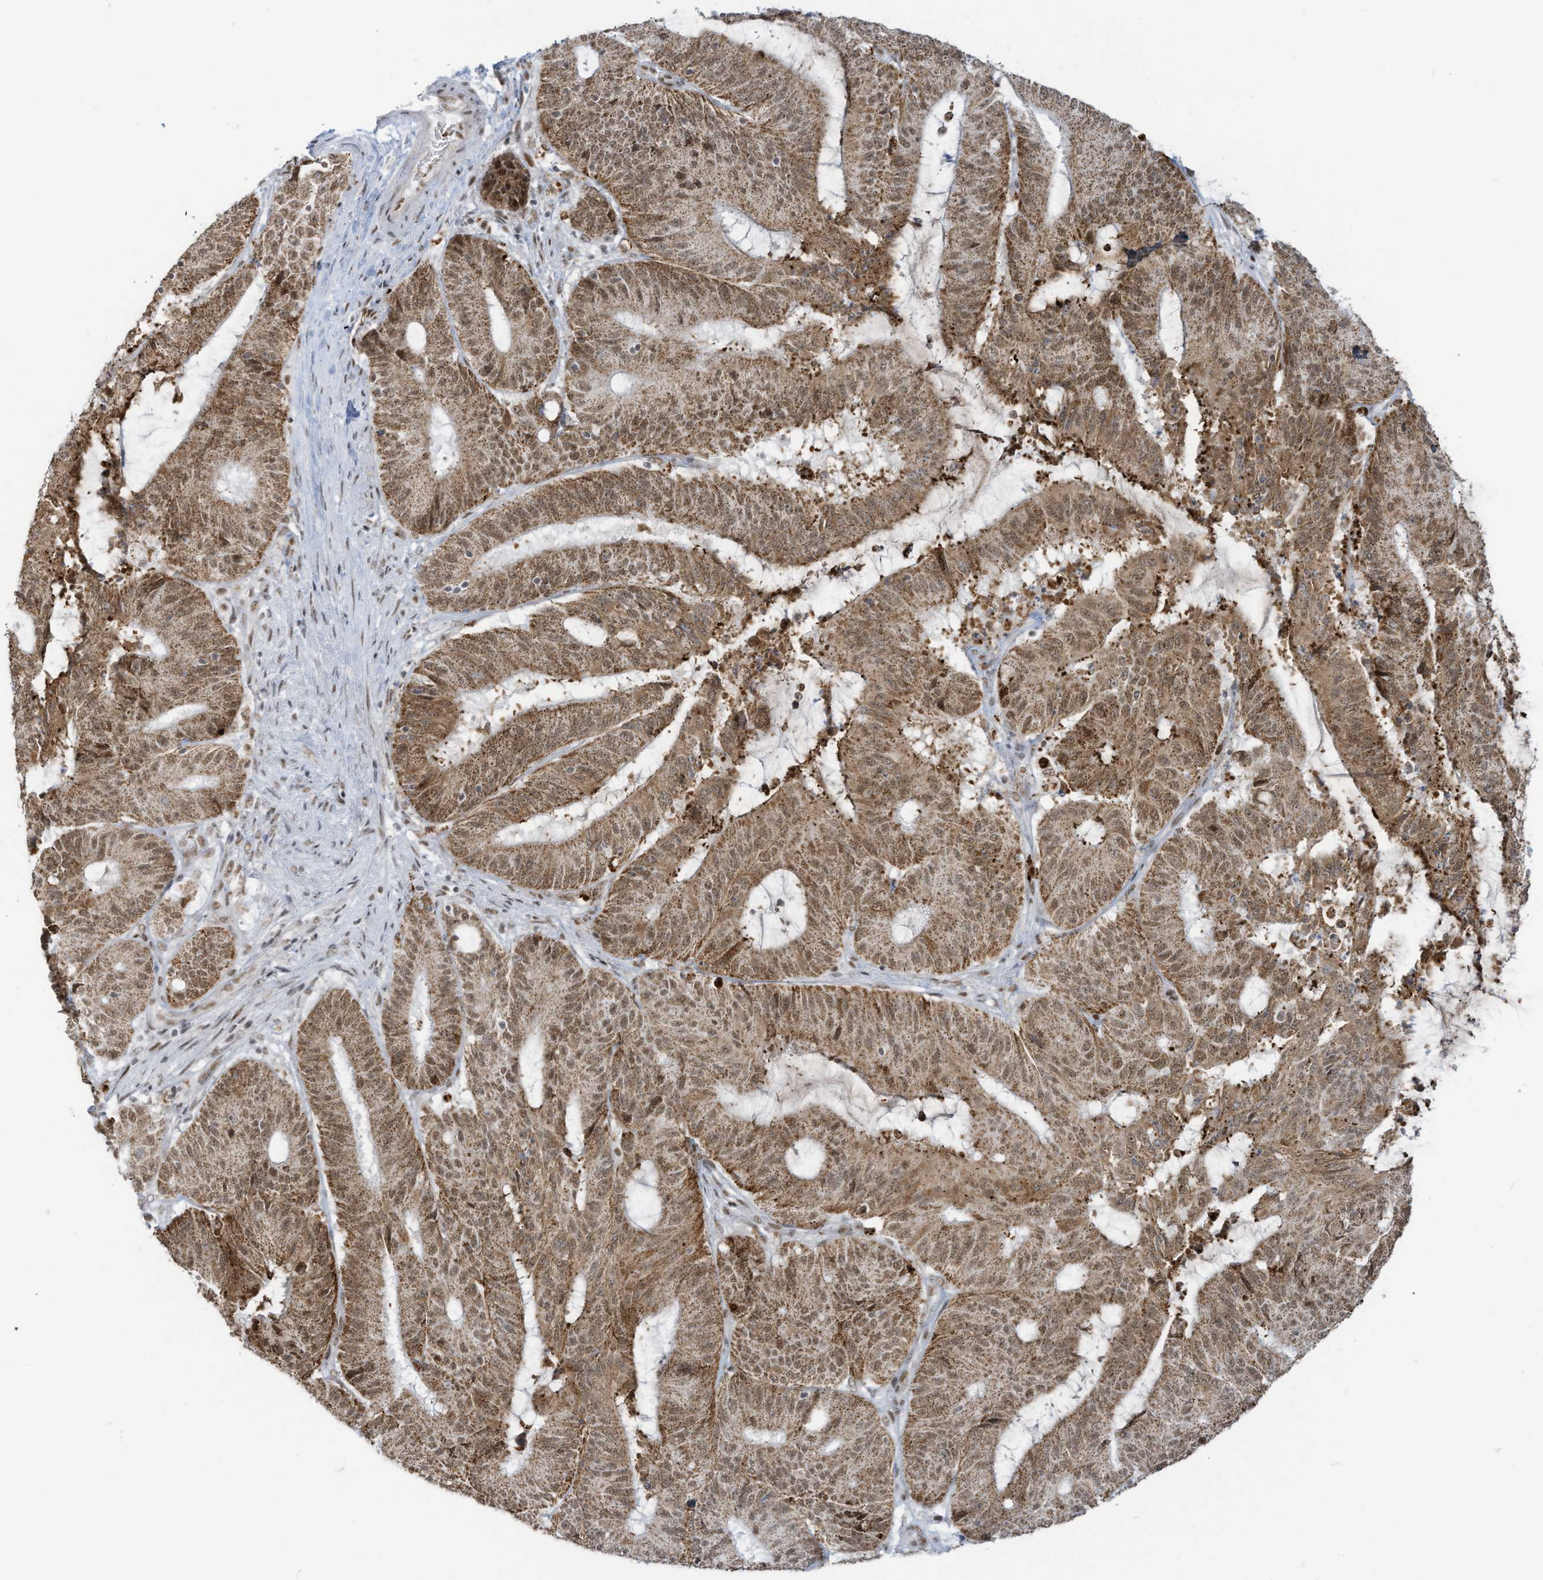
{"staining": {"intensity": "moderate", "quantity": ">75%", "location": "cytoplasmic/membranous,nuclear"}, "tissue": "liver cancer", "cell_type": "Tumor cells", "image_type": "cancer", "snomed": [{"axis": "morphology", "description": "Normal tissue, NOS"}, {"axis": "morphology", "description": "Cholangiocarcinoma"}, {"axis": "topography", "description": "Liver"}, {"axis": "topography", "description": "Peripheral nerve tissue"}], "caption": "Human liver cancer (cholangiocarcinoma) stained with a protein marker demonstrates moderate staining in tumor cells.", "gene": "ECT2L", "patient": {"sex": "female", "age": 73}}